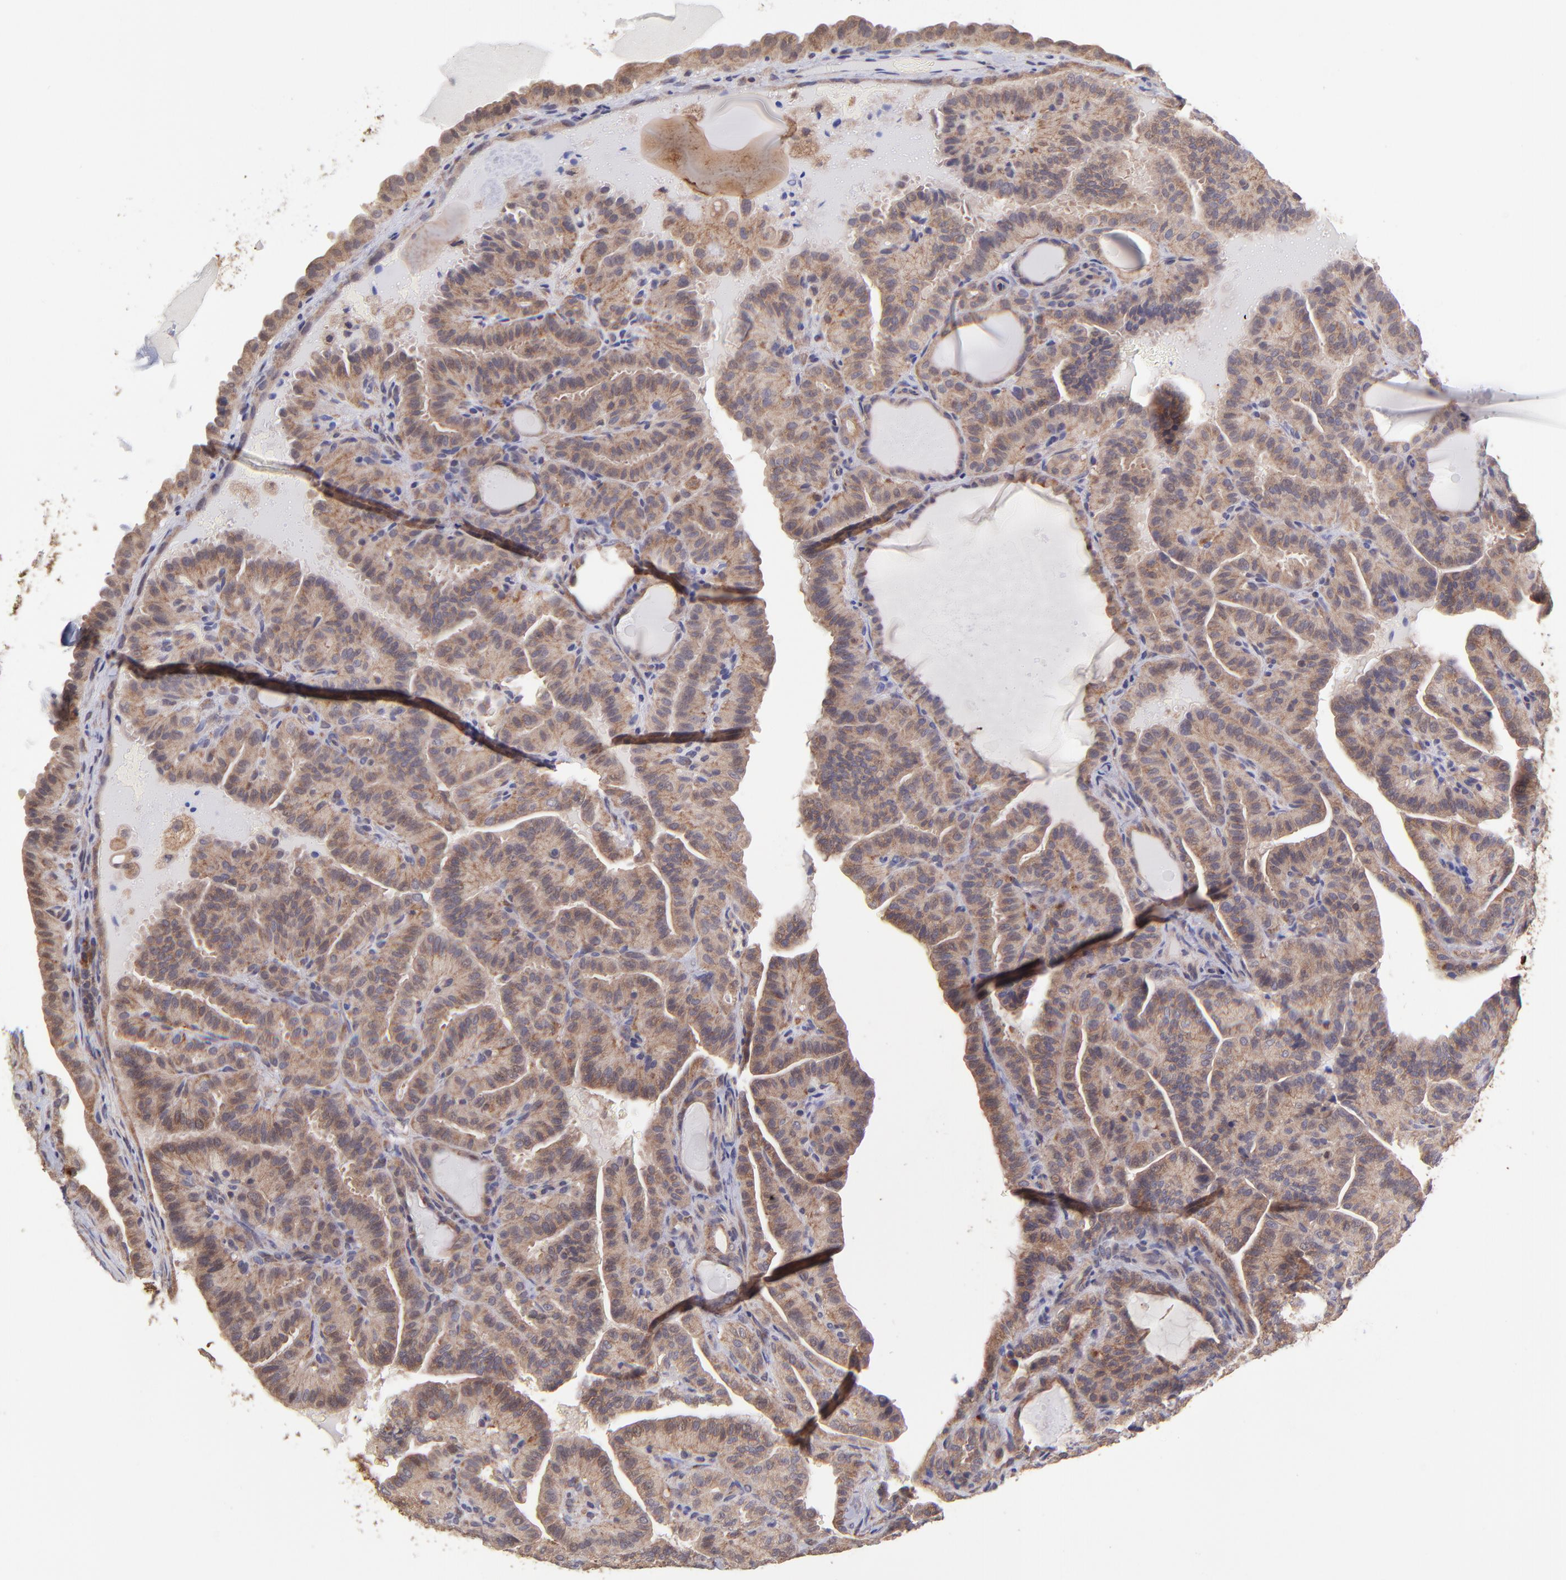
{"staining": {"intensity": "moderate", "quantity": ">75%", "location": "cytoplasmic/membranous"}, "tissue": "thyroid cancer", "cell_type": "Tumor cells", "image_type": "cancer", "snomed": [{"axis": "morphology", "description": "Papillary adenocarcinoma, NOS"}, {"axis": "topography", "description": "Thyroid gland"}], "caption": "A brown stain shows moderate cytoplasmic/membranous expression of a protein in human thyroid cancer tumor cells. Nuclei are stained in blue.", "gene": "NSF", "patient": {"sex": "male", "age": 77}}